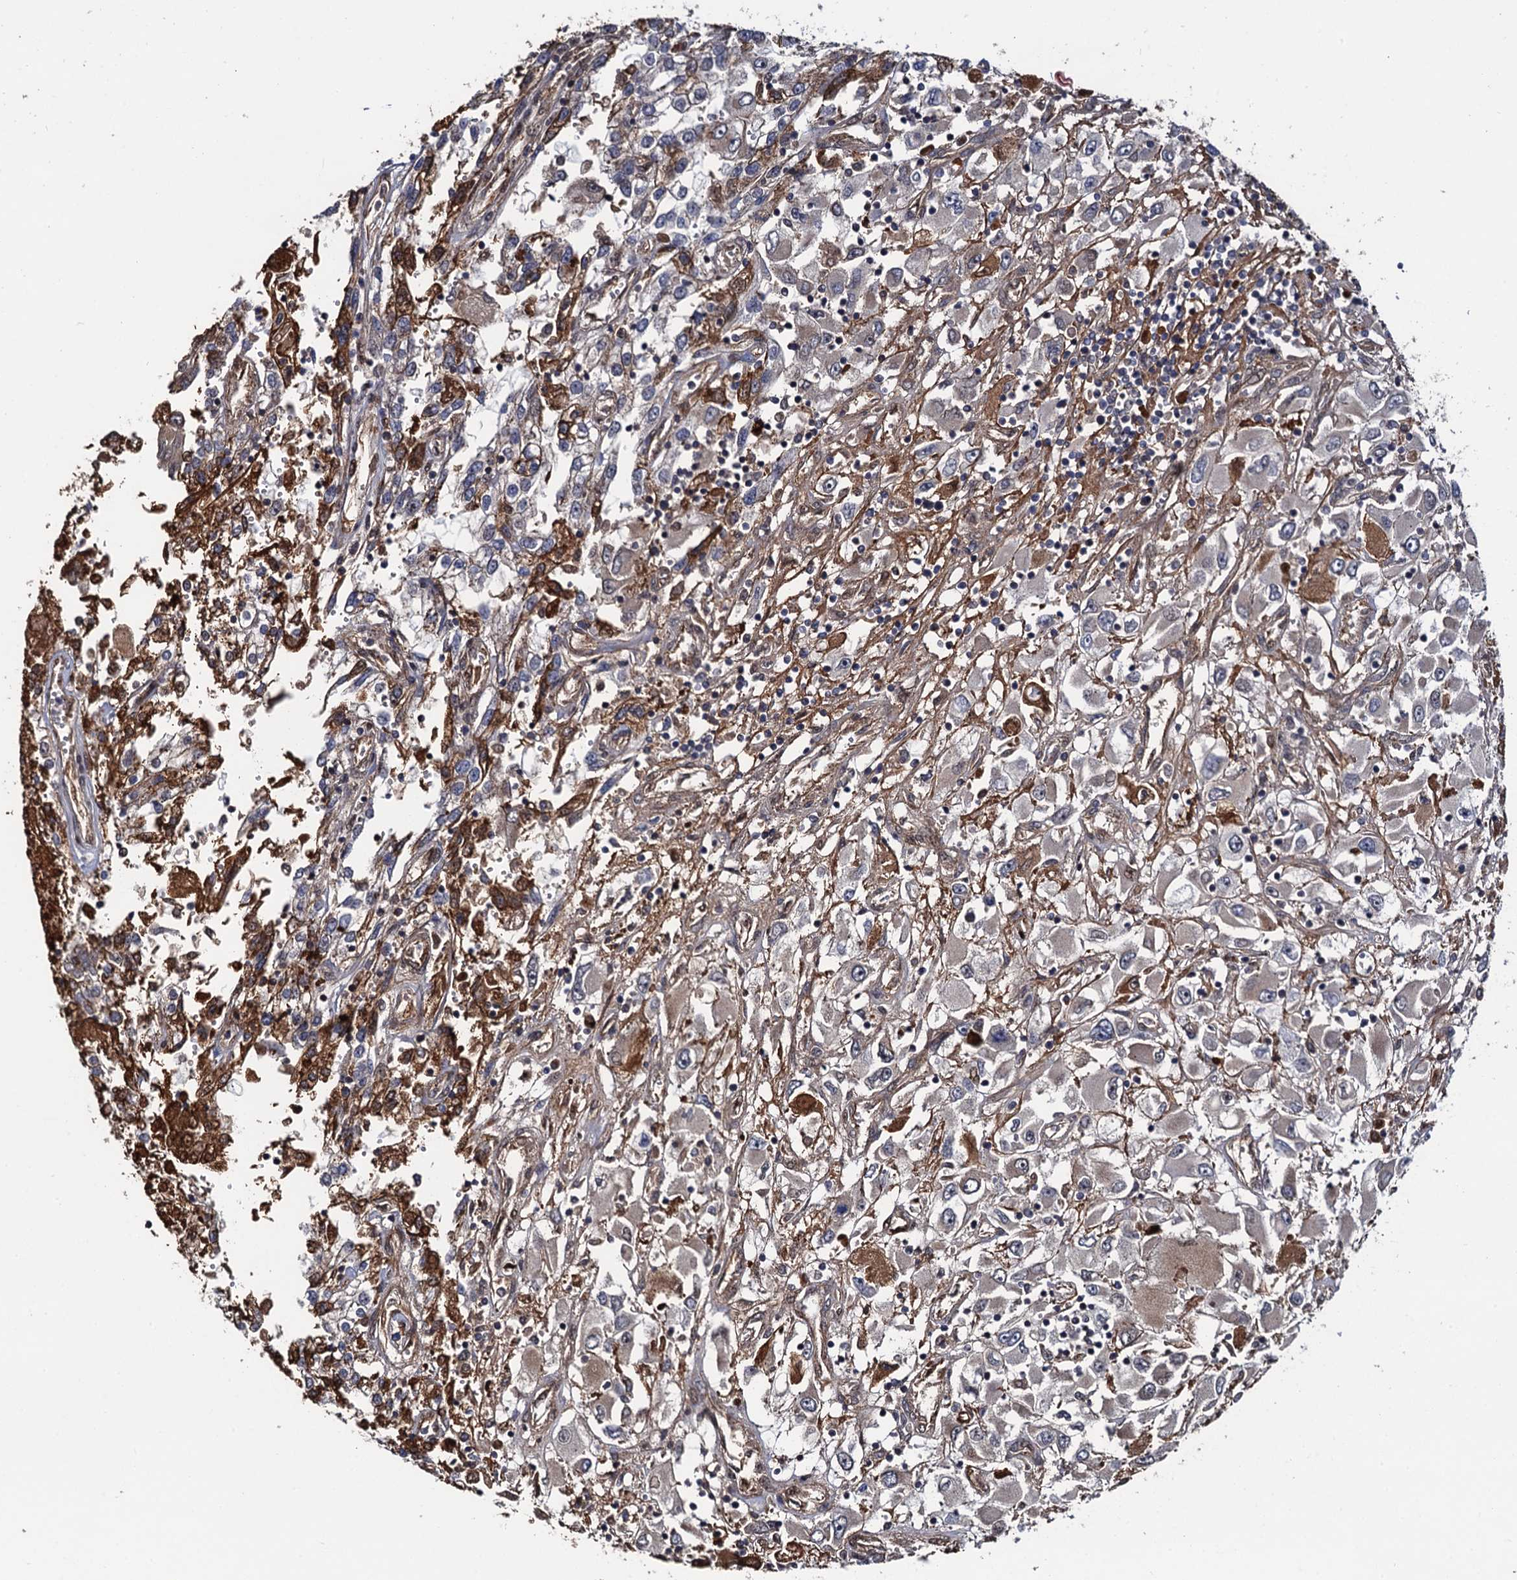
{"staining": {"intensity": "moderate", "quantity": "<25%", "location": "cytoplasmic/membranous"}, "tissue": "renal cancer", "cell_type": "Tumor cells", "image_type": "cancer", "snomed": [{"axis": "morphology", "description": "Adenocarcinoma, NOS"}, {"axis": "topography", "description": "Kidney"}], "caption": "Renal adenocarcinoma stained for a protein (brown) exhibits moderate cytoplasmic/membranous positive expression in approximately <25% of tumor cells.", "gene": "CDC23", "patient": {"sex": "female", "age": 52}}